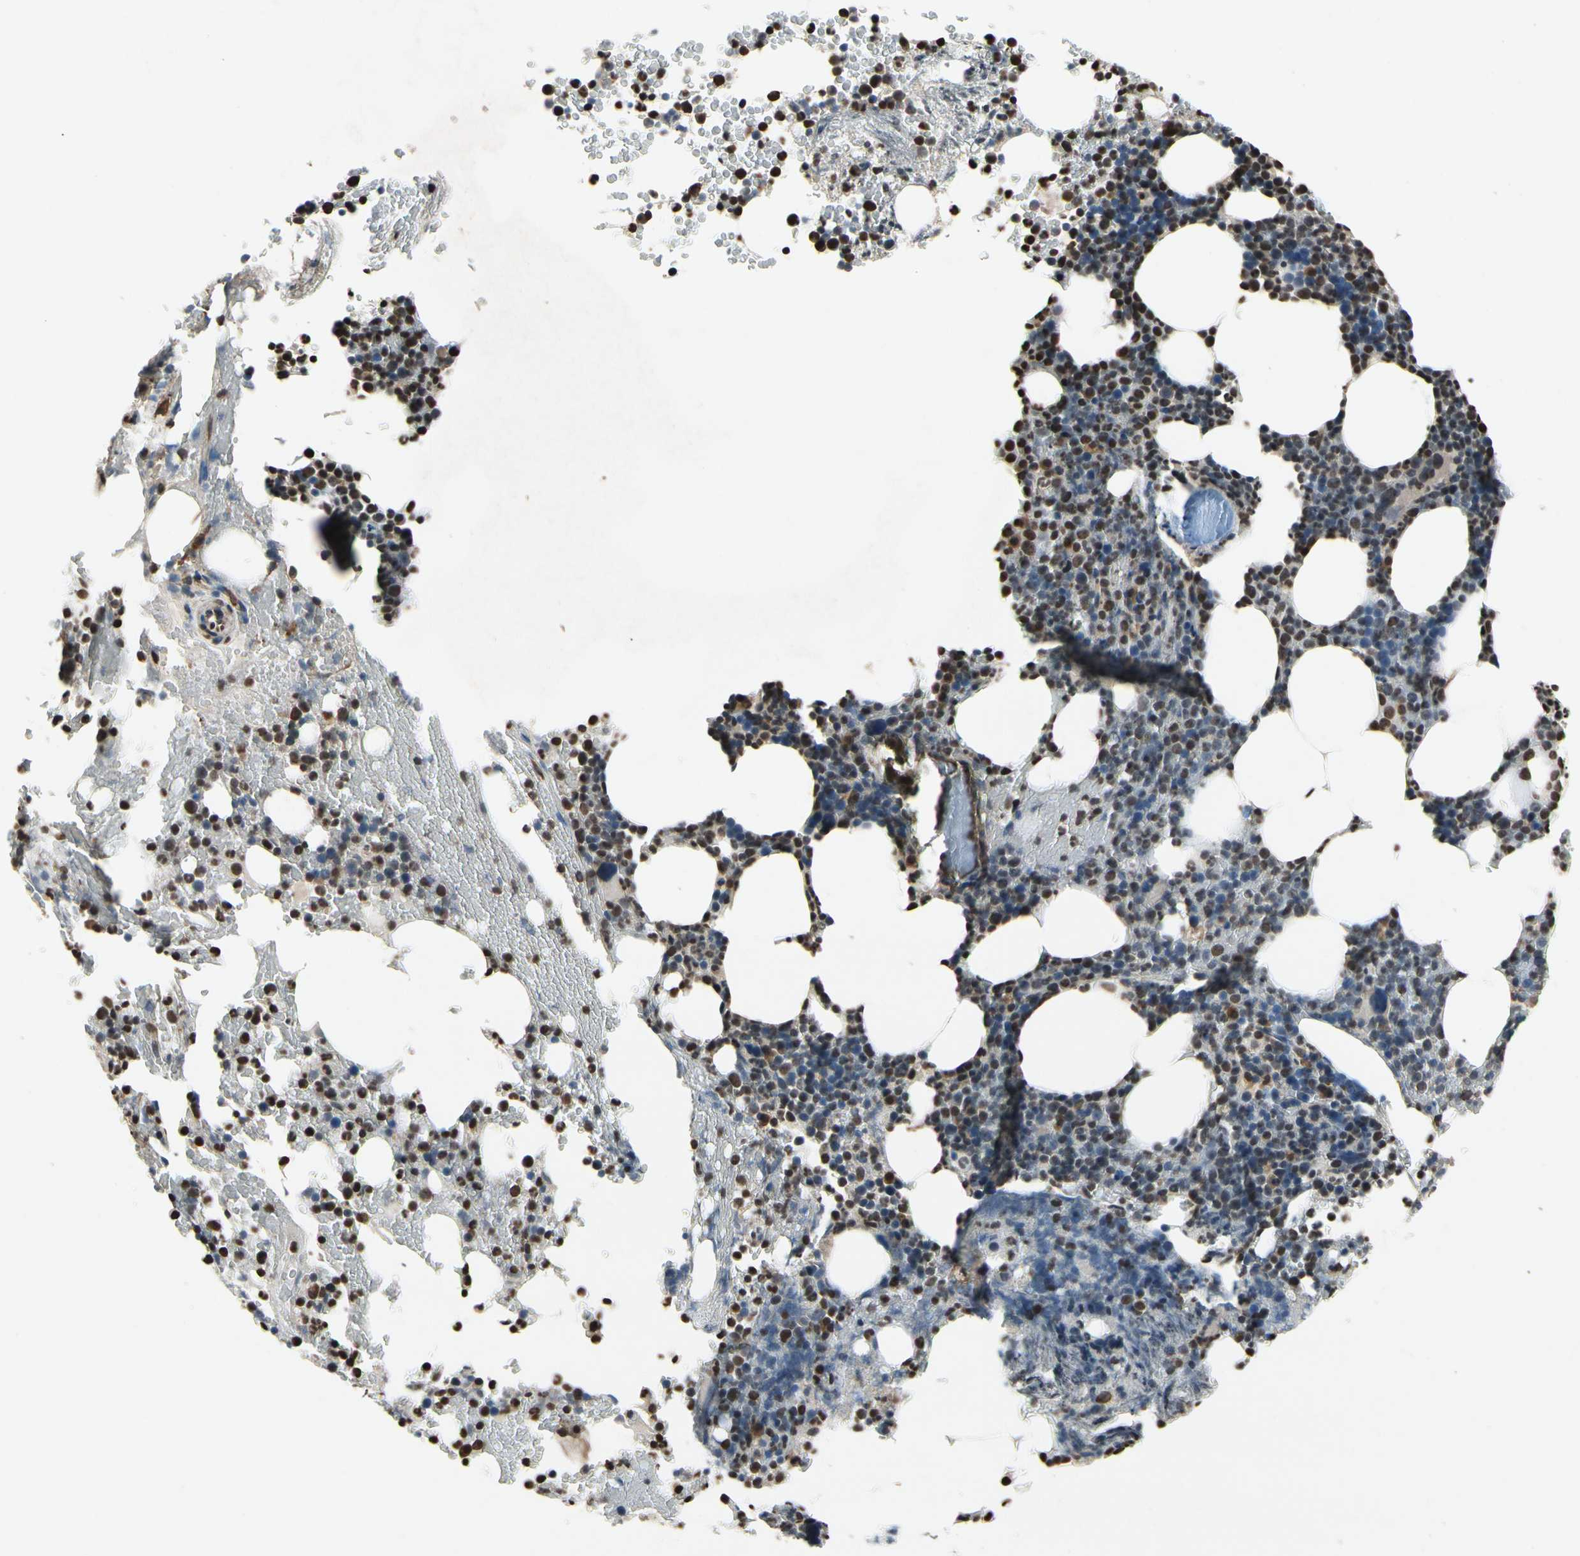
{"staining": {"intensity": "moderate", "quantity": "25%-75%", "location": "nuclear"}, "tissue": "bone marrow", "cell_type": "Hematopoietic cells", "image_type": "normal", "snomed": [{"axis": "morphology", "description": "Normal tissue, NOS"}, {"axis": "topography", "description": "Bone marrow"}], "caption": "Immunohistochemical staining of benign bone marrow reveals 25%-75% levels of moderate nuclear protein staining in approximately 25%-75% of hematopoietic cells. The protein of interest is shown in brown color, while the nuclei are stained blue.", "gene": "HIPK2", "patient": {"sex": "female", "age": 66}}